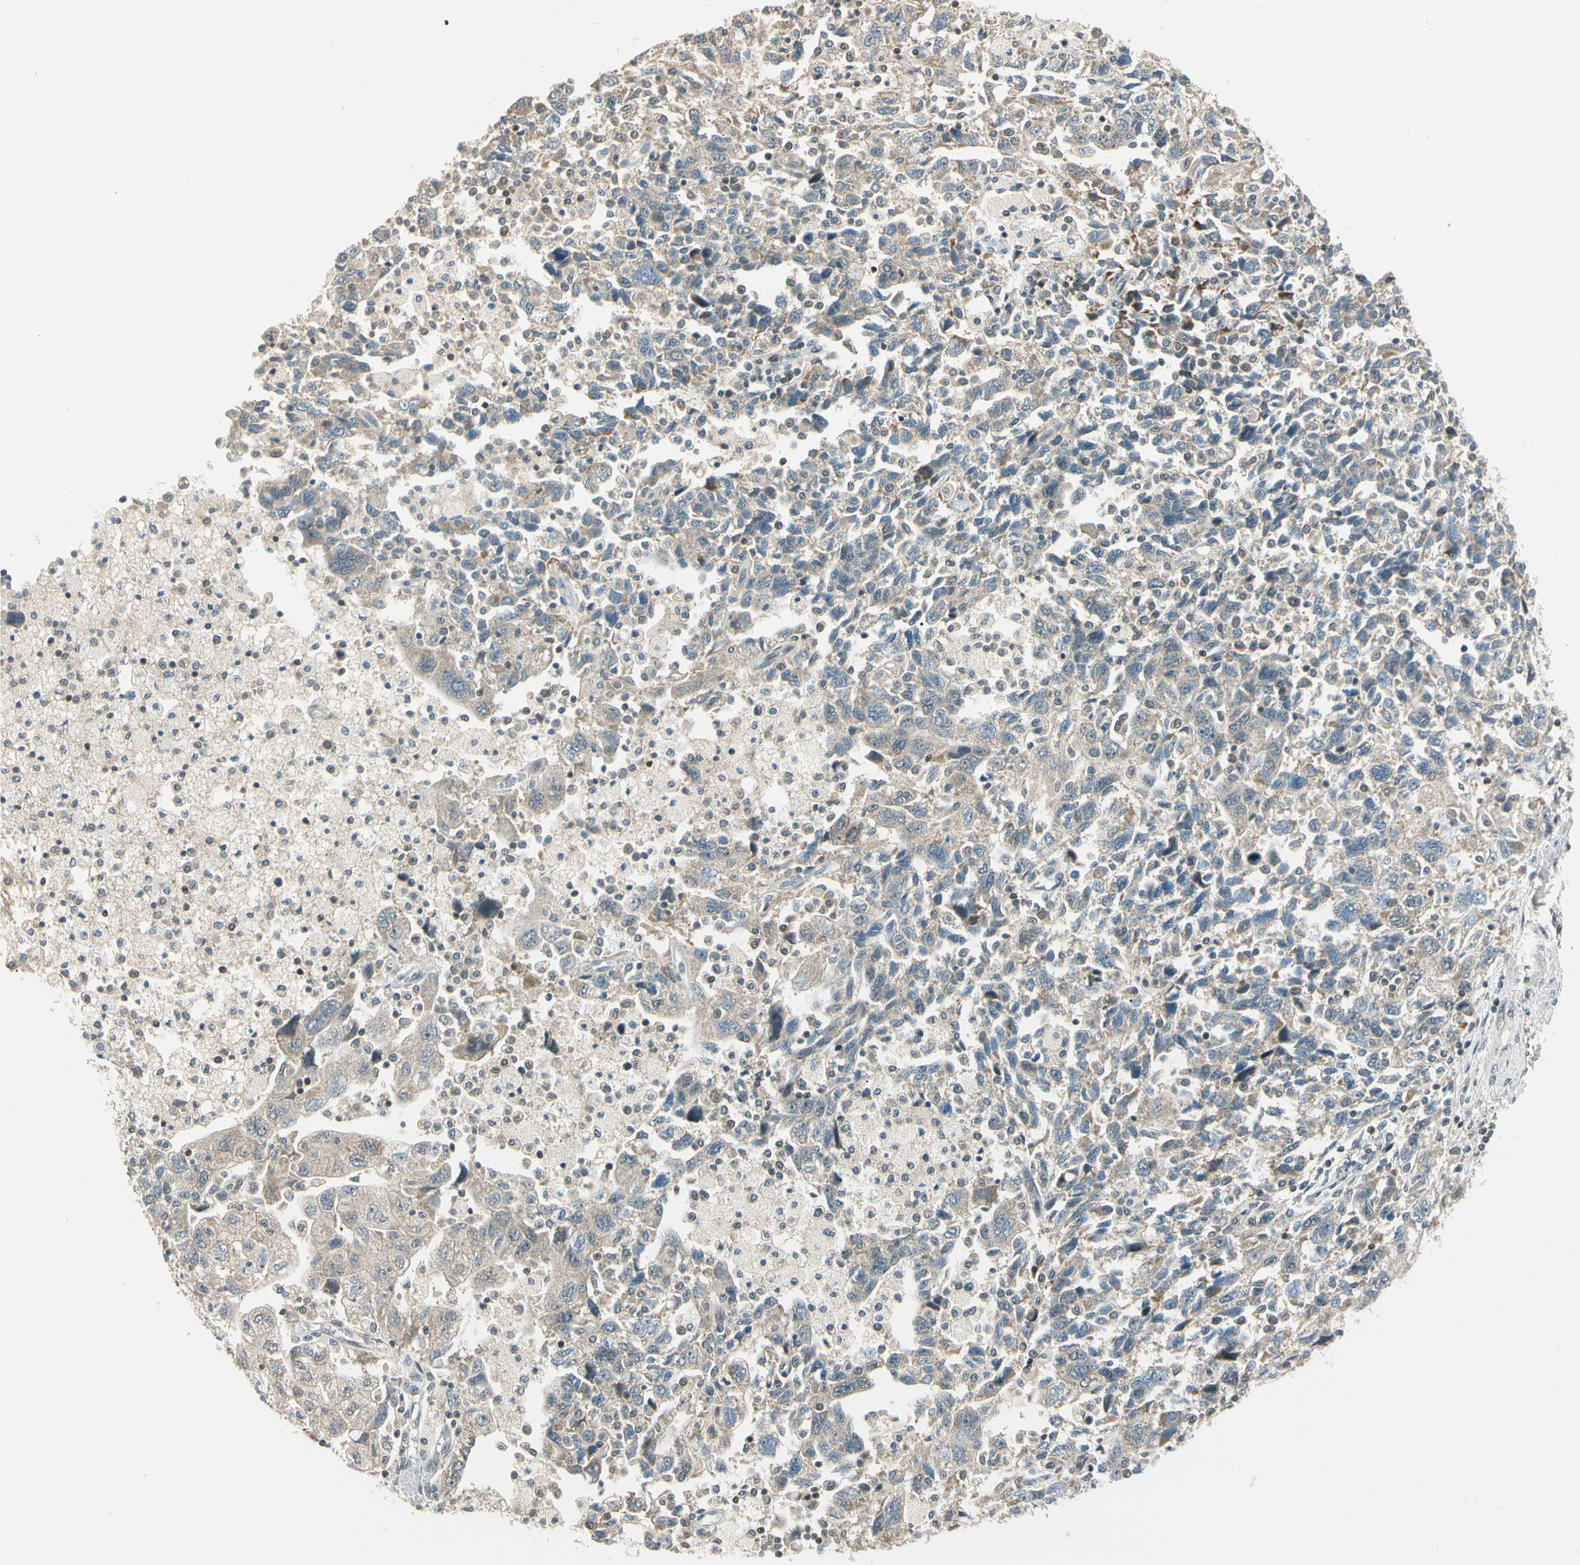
{"staining": {"intensity": "weak", "quantity": "25%-75%", "location": "cytoplasmic/membranous,nuclear"}, "tissue": "ovarian cancer", "cell_type": "Tumor cells", "image_type": "cancer", "snomed": [{"axis": "morphology", "description": "Carcinoma, NOS"}, {"axis": "morphology", "description": "Cystadenocarcinoma, serous, NOS"}, {"axis": "topography", "description": "Ovary"}], "caption": "This micrograph demonstrates ovarian carcinoma stained with IHC to label a protein in brown. The cytoplasmic/membranous and nuclear of tumor cells show weak positivity for the protein. Nuclei are counter-stained blue.", "gene": "ZSCAN12", "patient": {"sex": "female", "age": 69}}